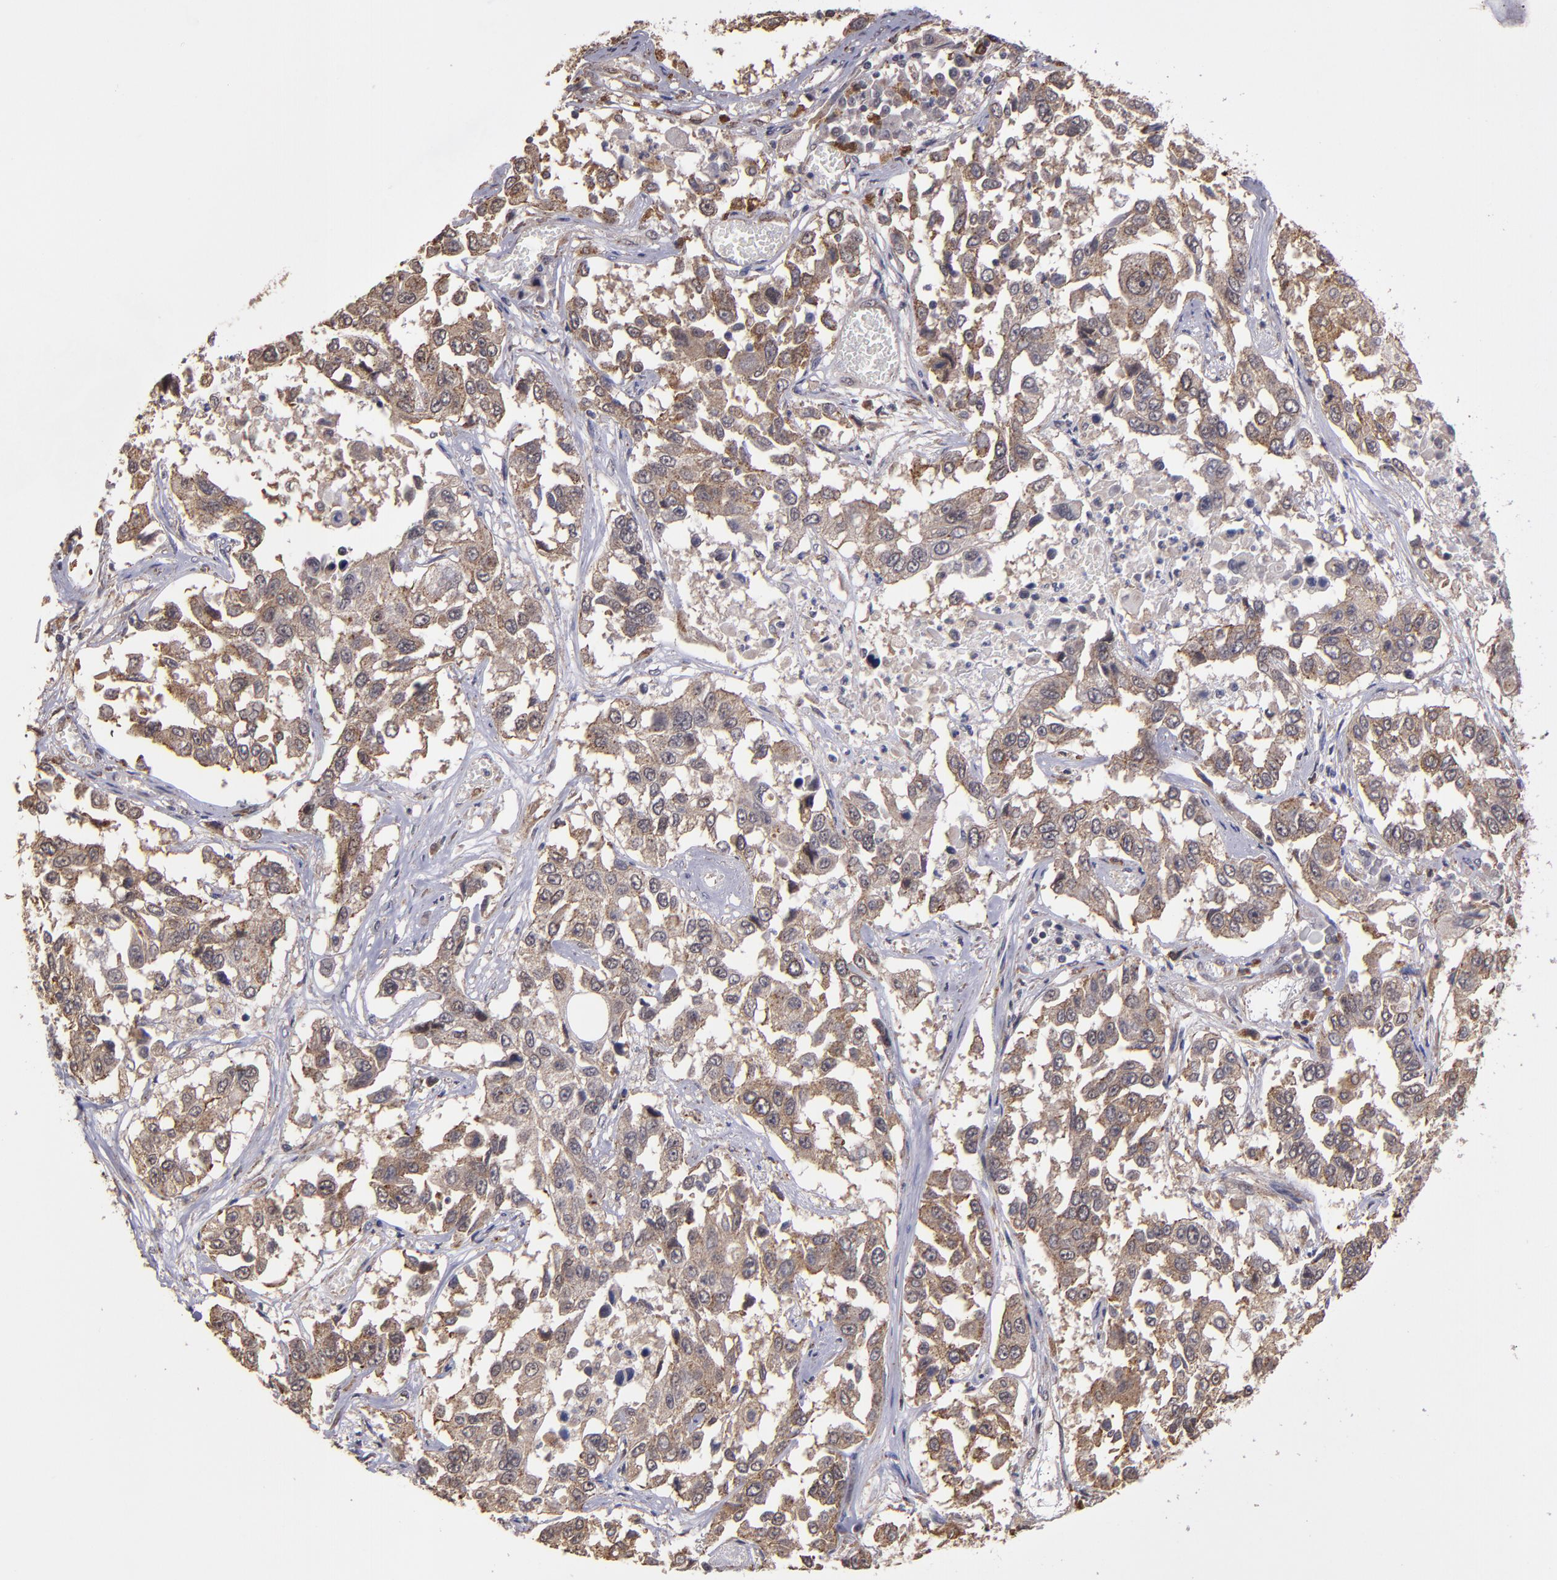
{"staining": {"intensity": "moderate", "quantity": ">75%", "location": "cytoplasmic/membranous"}, "tissue": "lung cancer", "cell_type": "Tumor cells", "image_type": "cancer", "snomed": [{"axis": "morphology", "description": "Squamous cell carcinoma, NOS"}, {"axis": "topography", "description": "Lung"}], "caption": "A medium amount of moderate cytoplasmic/membranous staining is present in approximately >75% of tumor cells in lung squamous cell carcinoma tissue. Immunohistochemistry (ihc) stains the protein in brown and the nuclei are stained blue.", "gene": "SIPA1L1", "patient": {"sex": "male", "age": 71}}